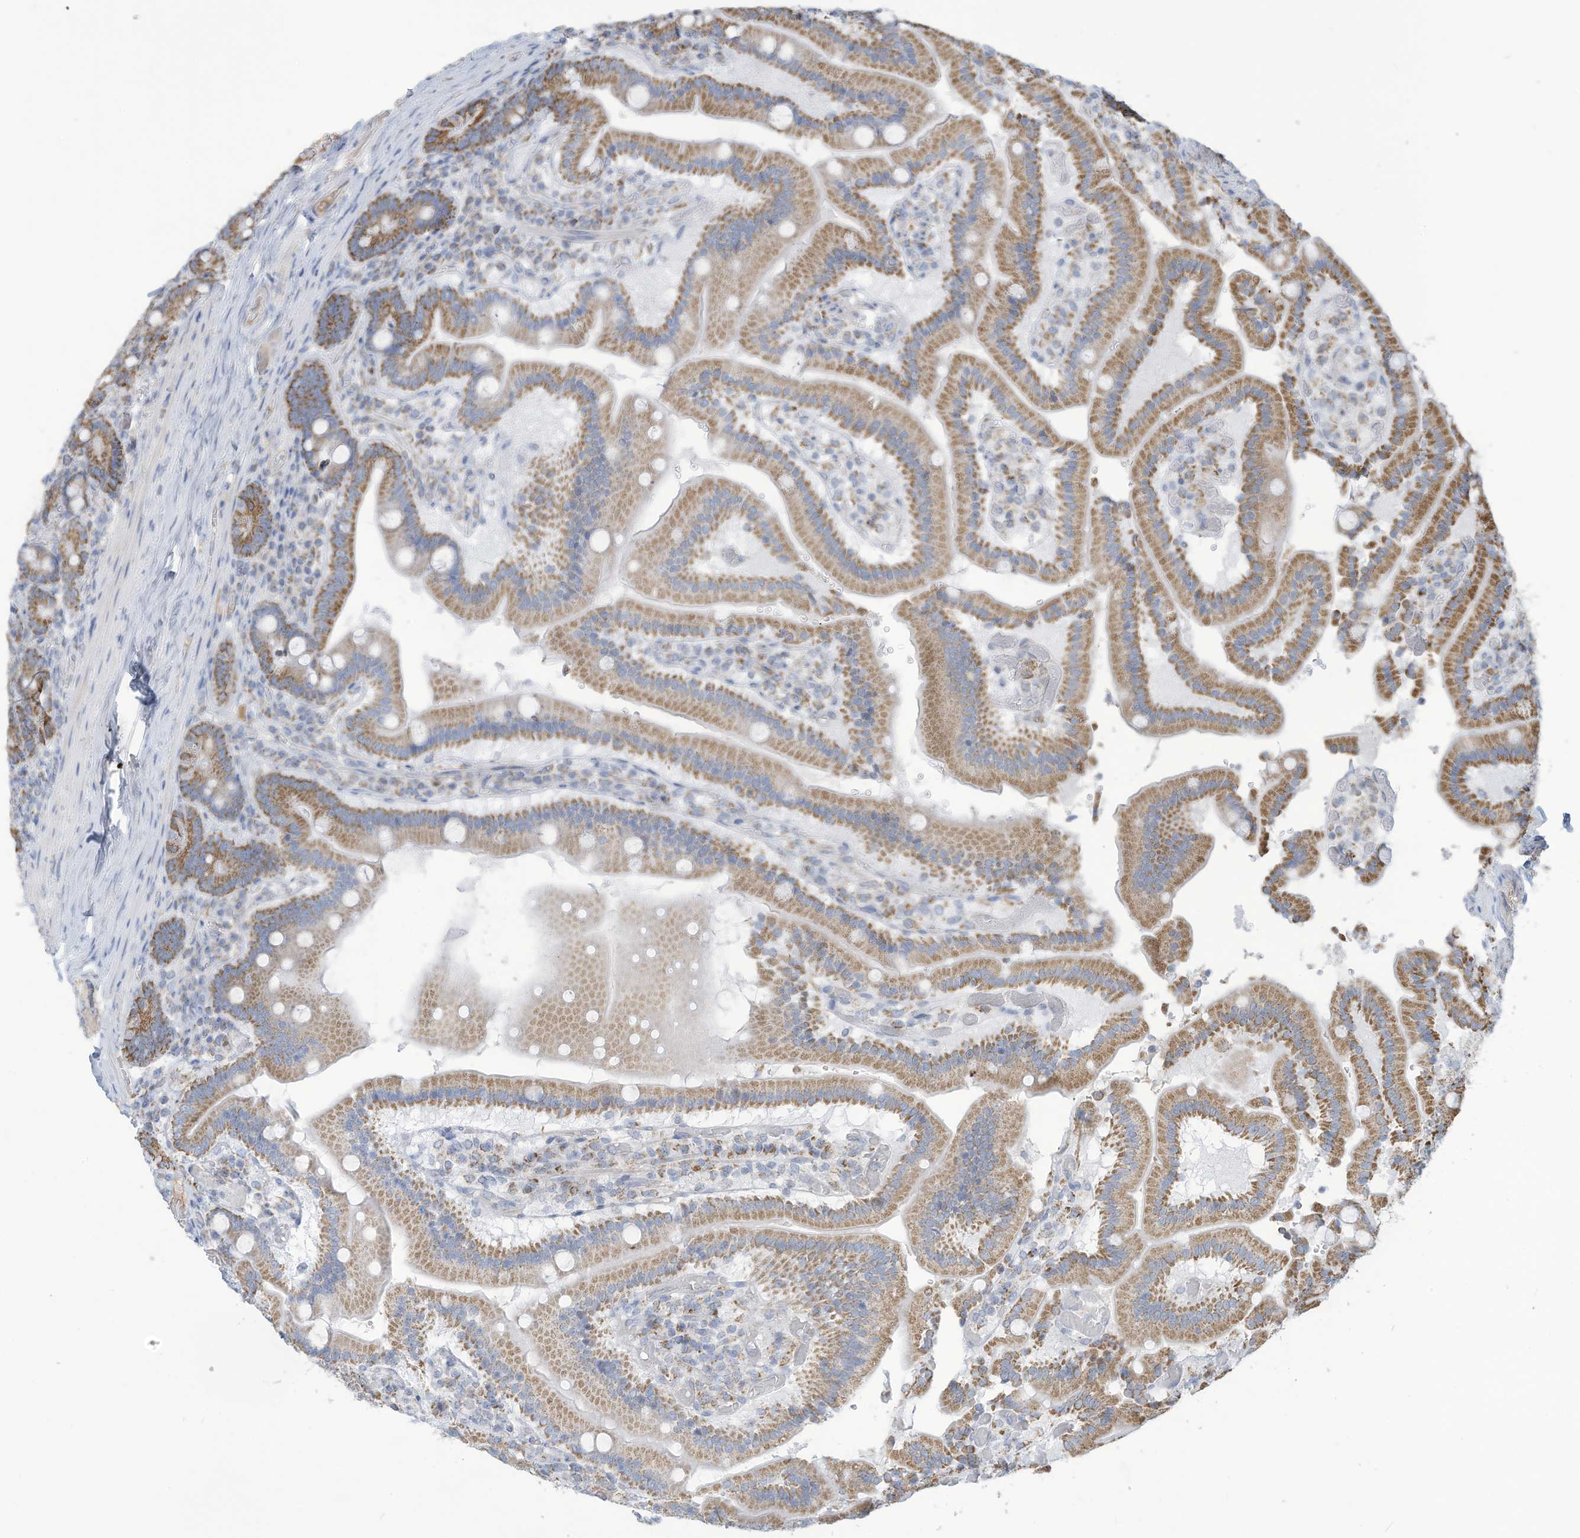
{"staining": {"intensity": "moderate", "quantity": "25%-75%", "location": "cytoplasmic/membranous"}, "tissue": "duodenum", "cell_type": "Glandular cells", "image_type": "normal", "snomed": [{"axis": "morphology", "description": "Normal tissue, NOS"}, {"axis": "topography", "description": "Duodenum"}], "caption": "Normal duodenum demonstrates moderate cytoplasmic/membranous positivity in about 25%-75% of glandular cells.", "gene": "NLN", "patient": {"sex": "female", "age": 62}}